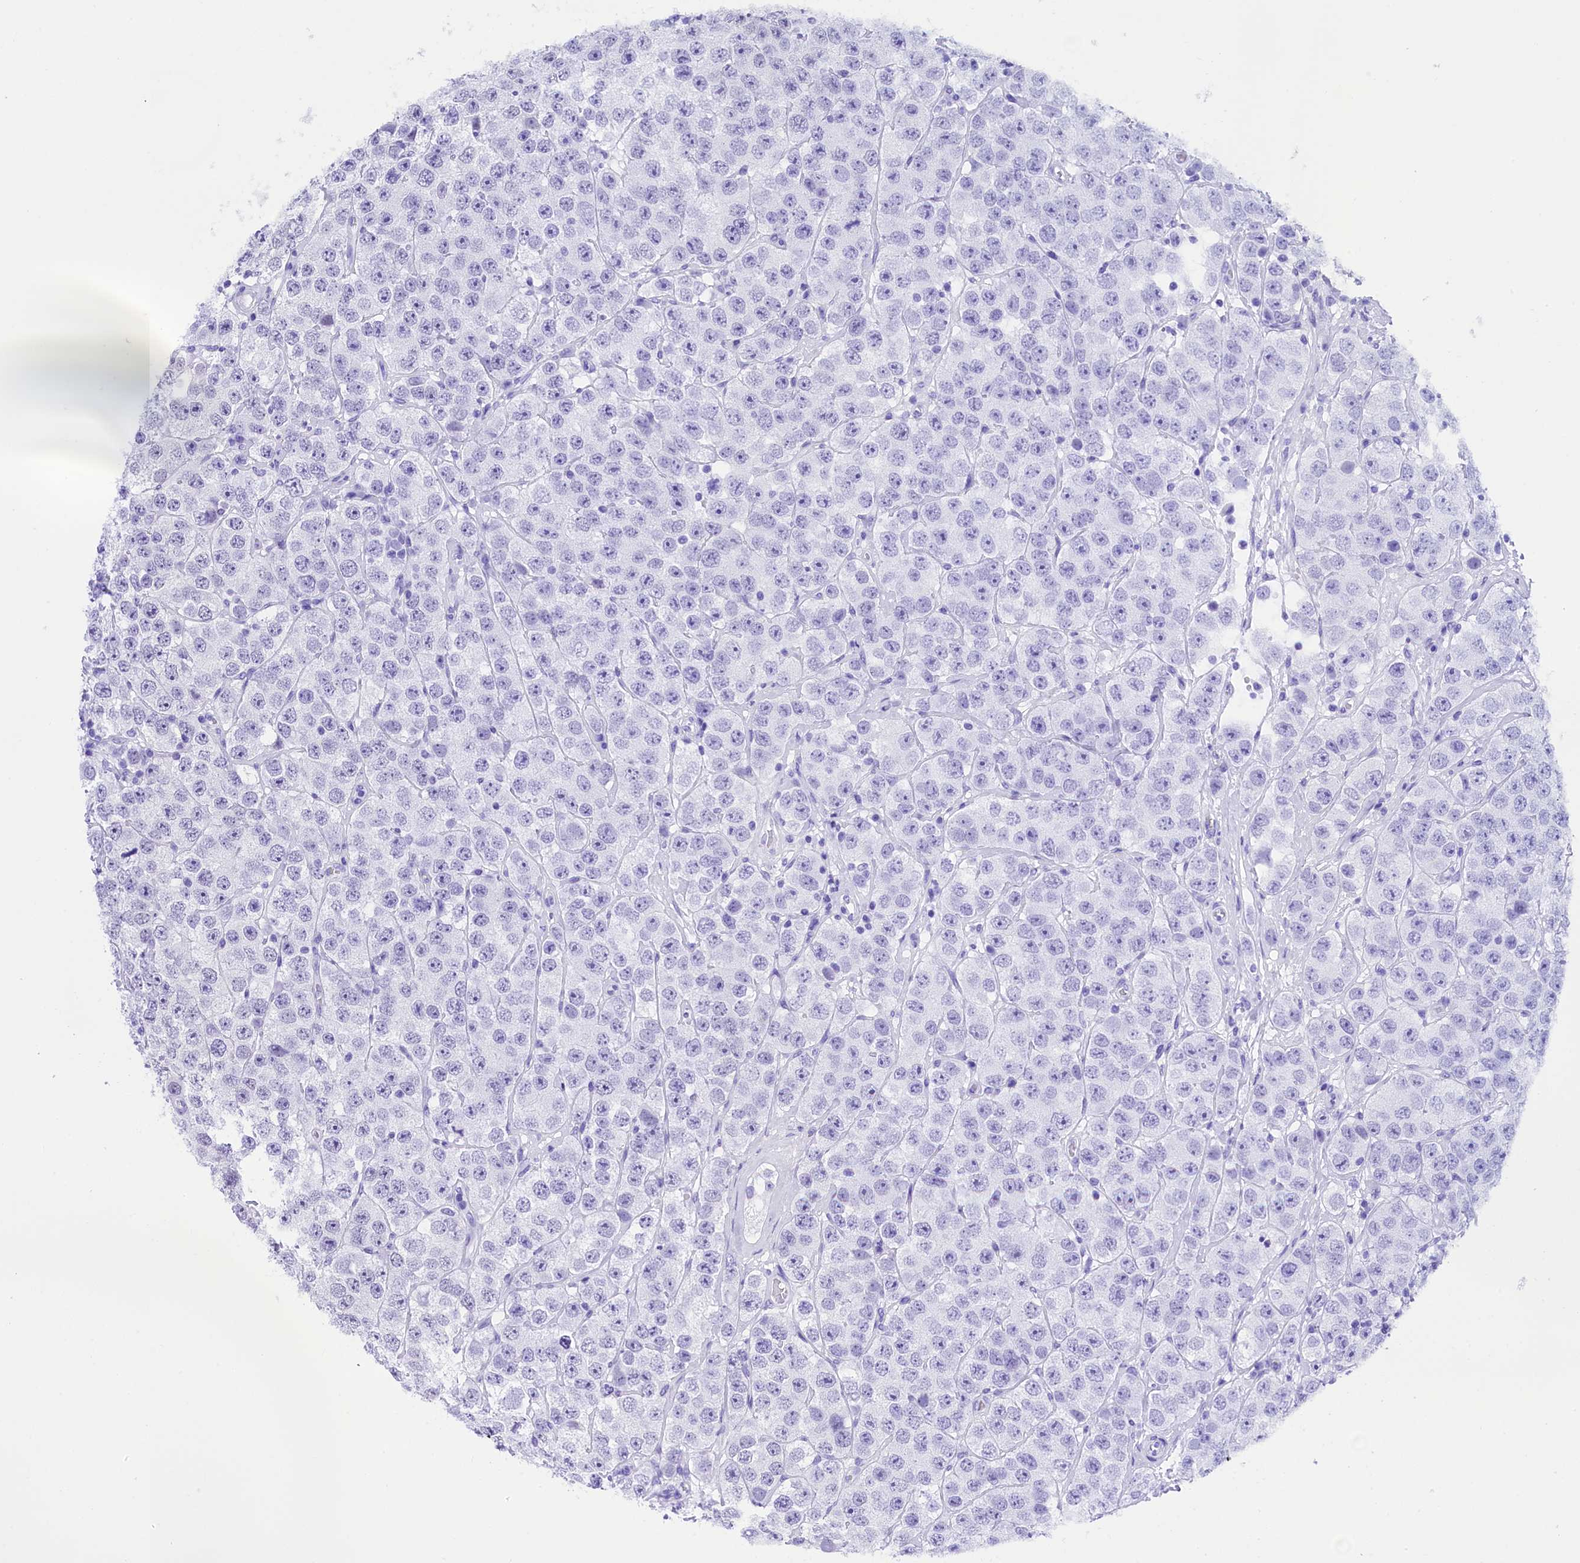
{"staining": {"intensity": "moderate", "quantity": "<25%", "location": "nuclear"}, "tissue": "testis cancer", "cell_type": "Tumor cells", "image_type": "cancer", "snomed": [{"axis": "morphology", "description": "Seminoma, NOS"}, {"axis": "topography", "description": "Testis"}], "caption": "High-magnification brightfield microscopy of testis seminoma stained with DAB (3,3'-diaminobenzidine) (brown) and counterstained with hematoxylin (blue). tumor cells exhibit moderate nuclear staining is identified in about<25% of cells.", "gene": "MRPL54", "patient": {"sex": "male", "age": 28}}